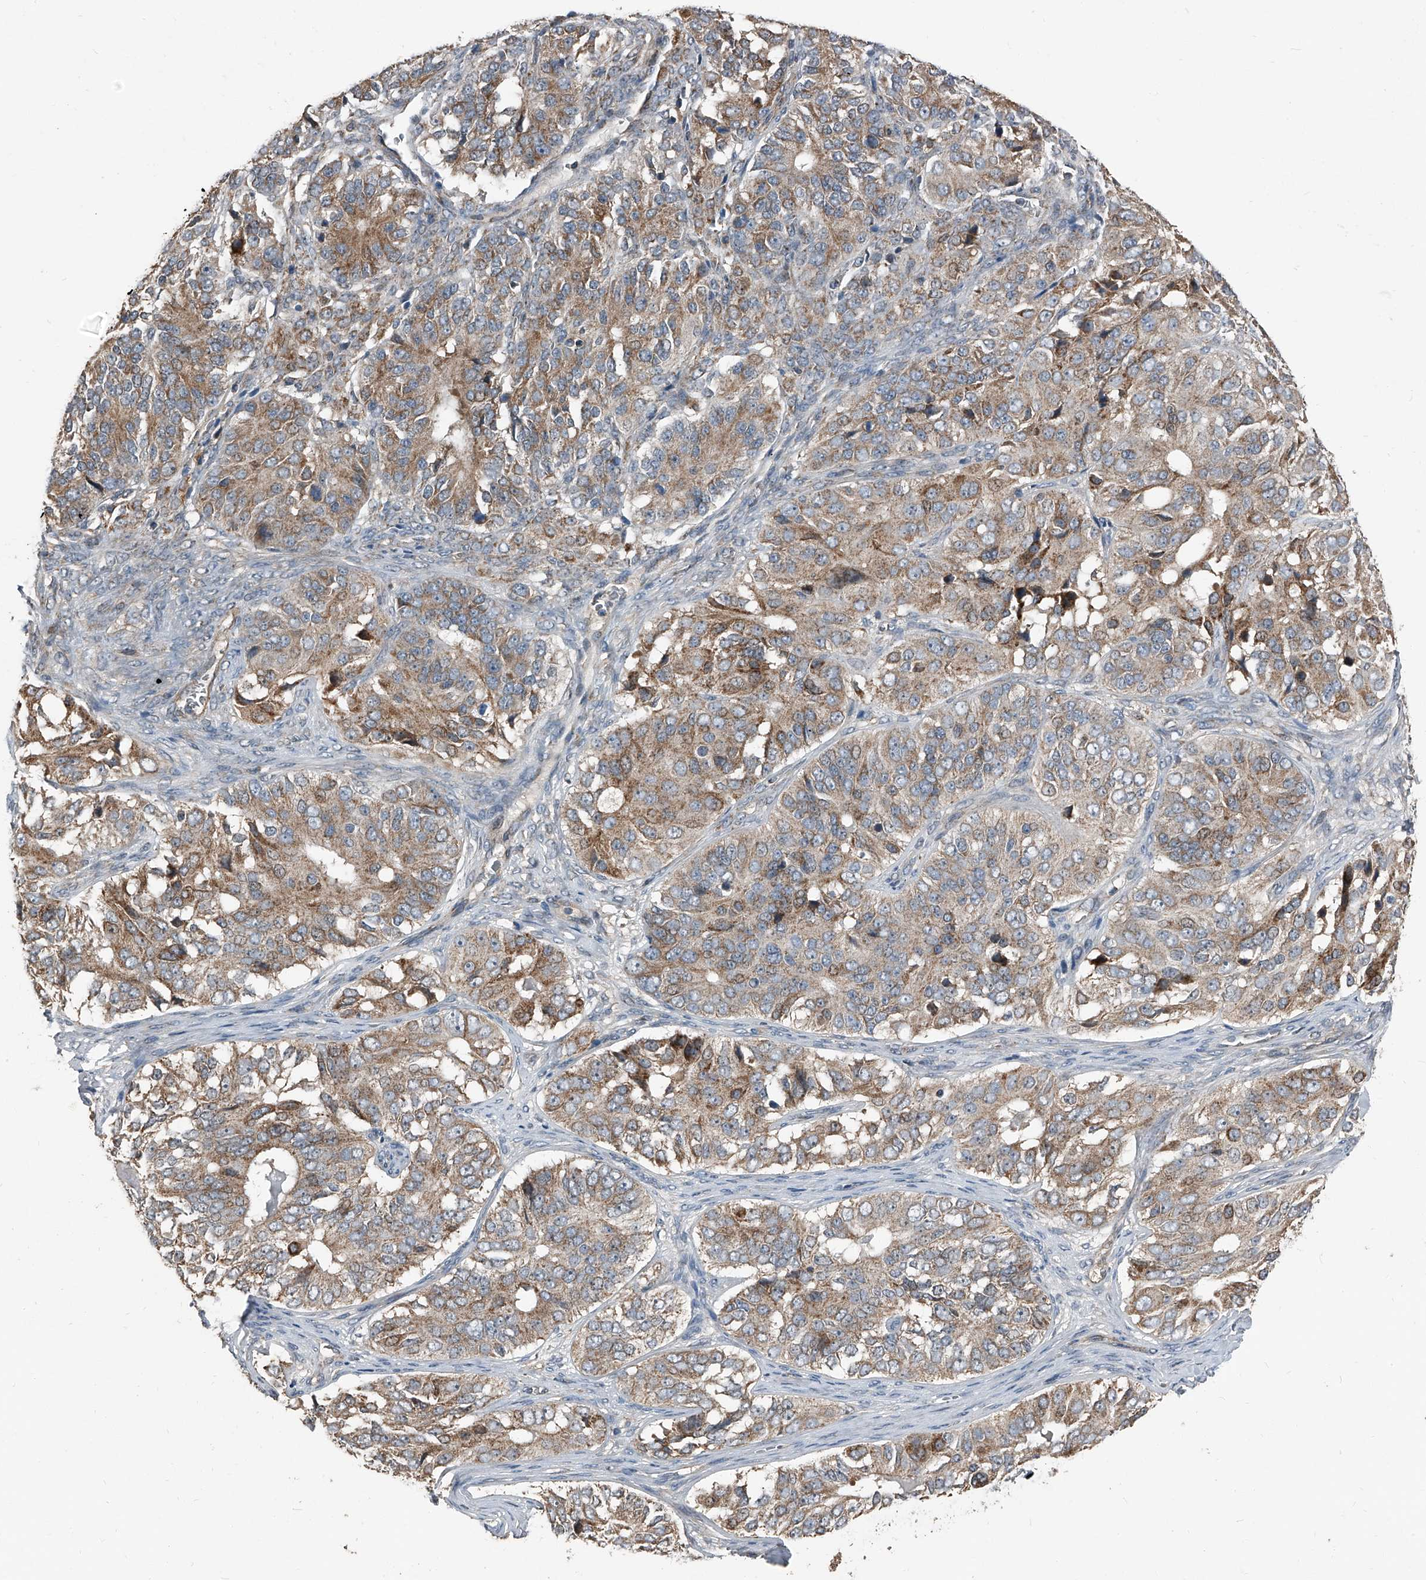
{"staining": {"intensity": "moderate", "quantity": ">75%", "location": "cytoplasmic/membranous"}, "tissue": "ovarian cancer", "cell_type": "Tumor cells", "image_type": "cancer", "snomed": [{"axis": "morphology", "description": "Carcinoma, endometroid"}, {"axis": "topography", "description": "Ovary"}], "caption": "DAB (3,3'-diaminobenzidine) immunohistochemical staining of endometroid carcinoma (ovarian) shows moderate cytoplasmic/membranous protein positivity in approximately >75% of tumor cells.", "gene": "CHRNA7", "patient": {"sex": "female", "age": 51}}